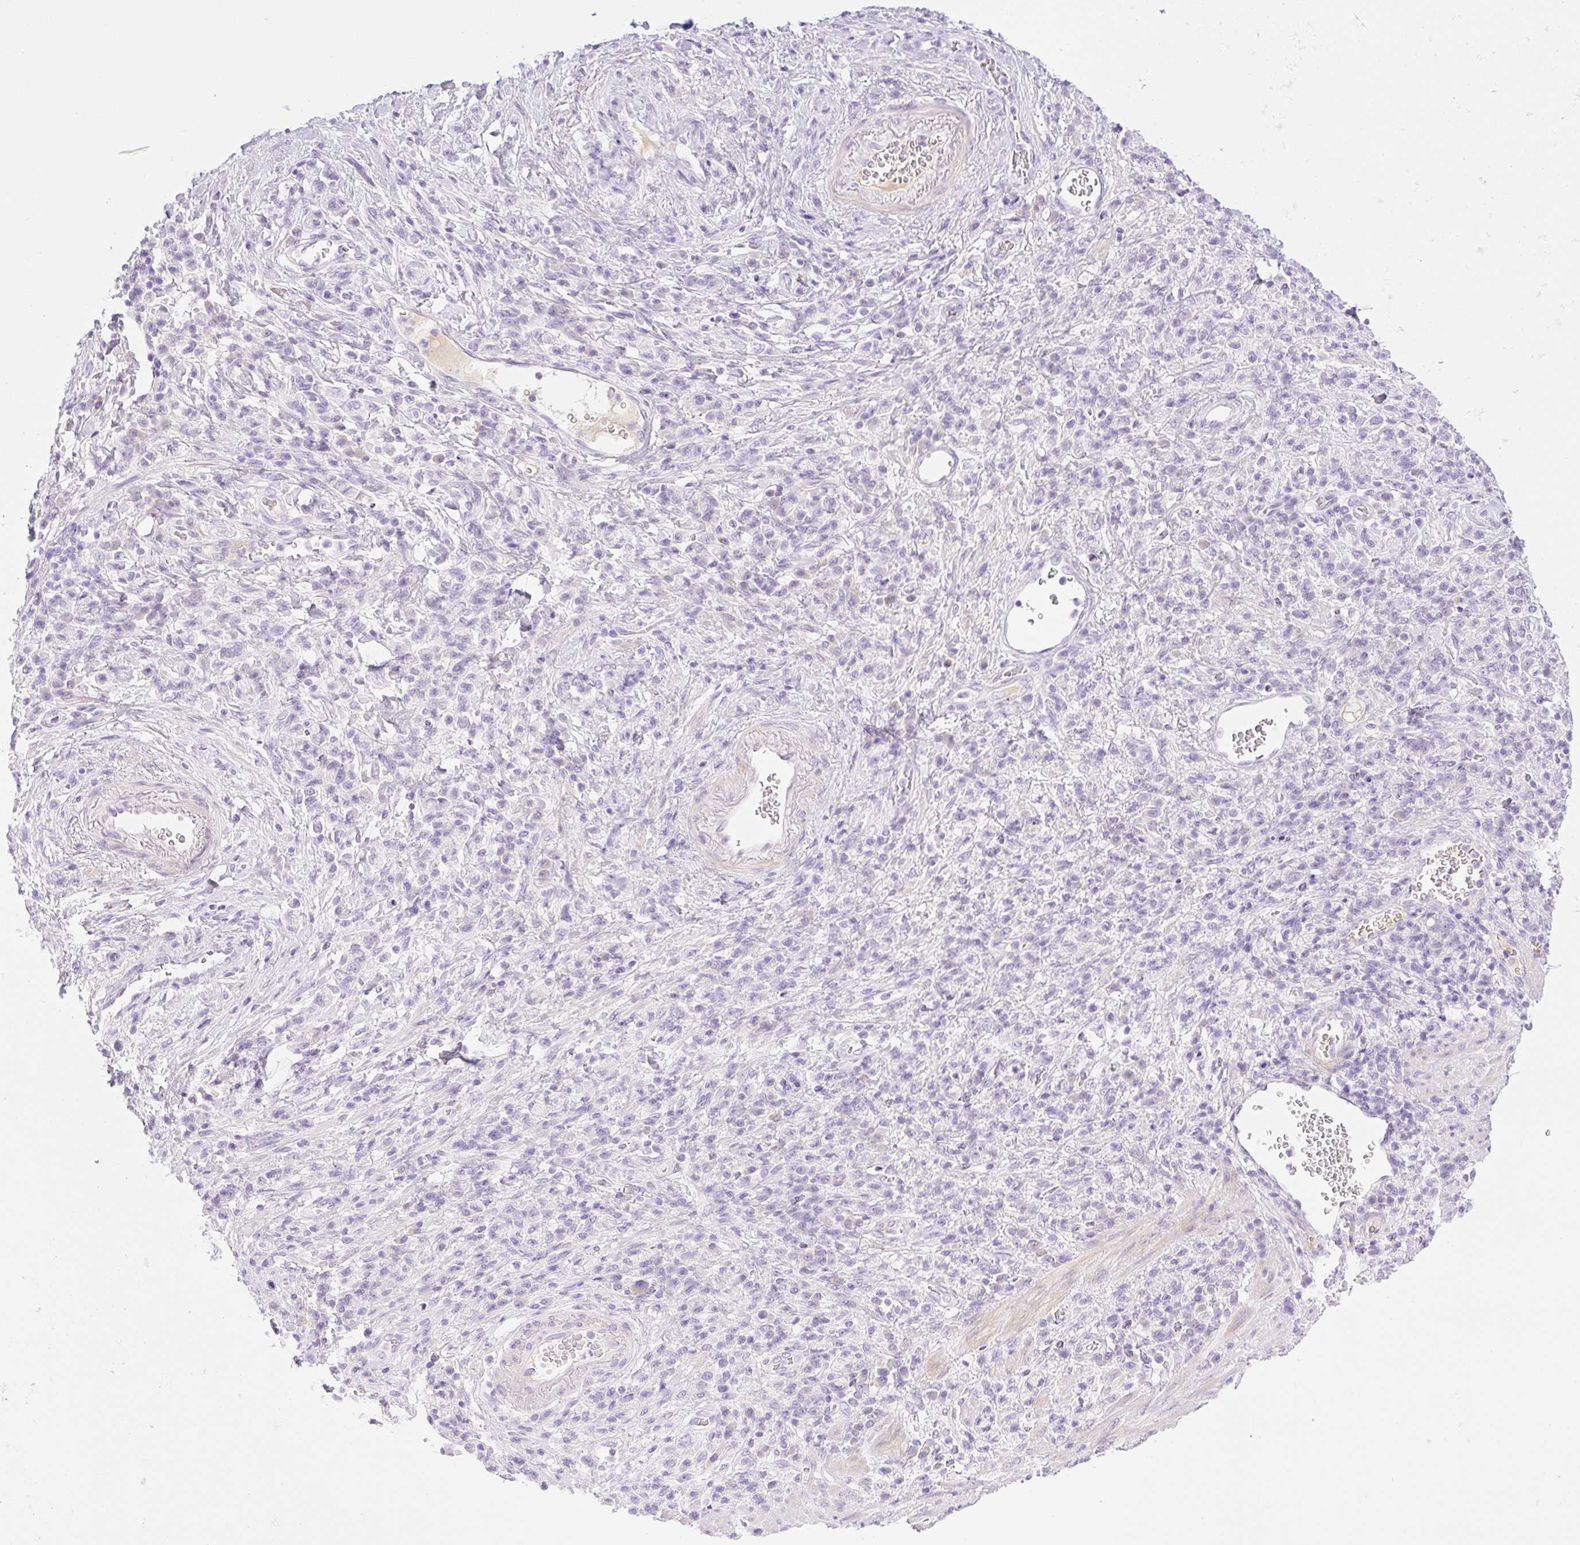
{"staining": {"intensity": "negative", "quantity": "none", "location": "none"}, "tissue": "stomach cancer", "cell_type": "Tumor cells", "image_type": "cancer", "snomed": [{"axis": "morphology", "description": "Adenocarcinoma, NOS"}, {"axis": "topography", "description": "Stomach"}], "caption": "Tumor cells are negative for protein expression in human adenocarcinoma (stomach). Brightfield microscopy of IHC stained with DAB (brown) and hematoxylin (blue), captured at high magnification.", "gene": "PALM3", "patient": {"sex": "male", "age": 77}}